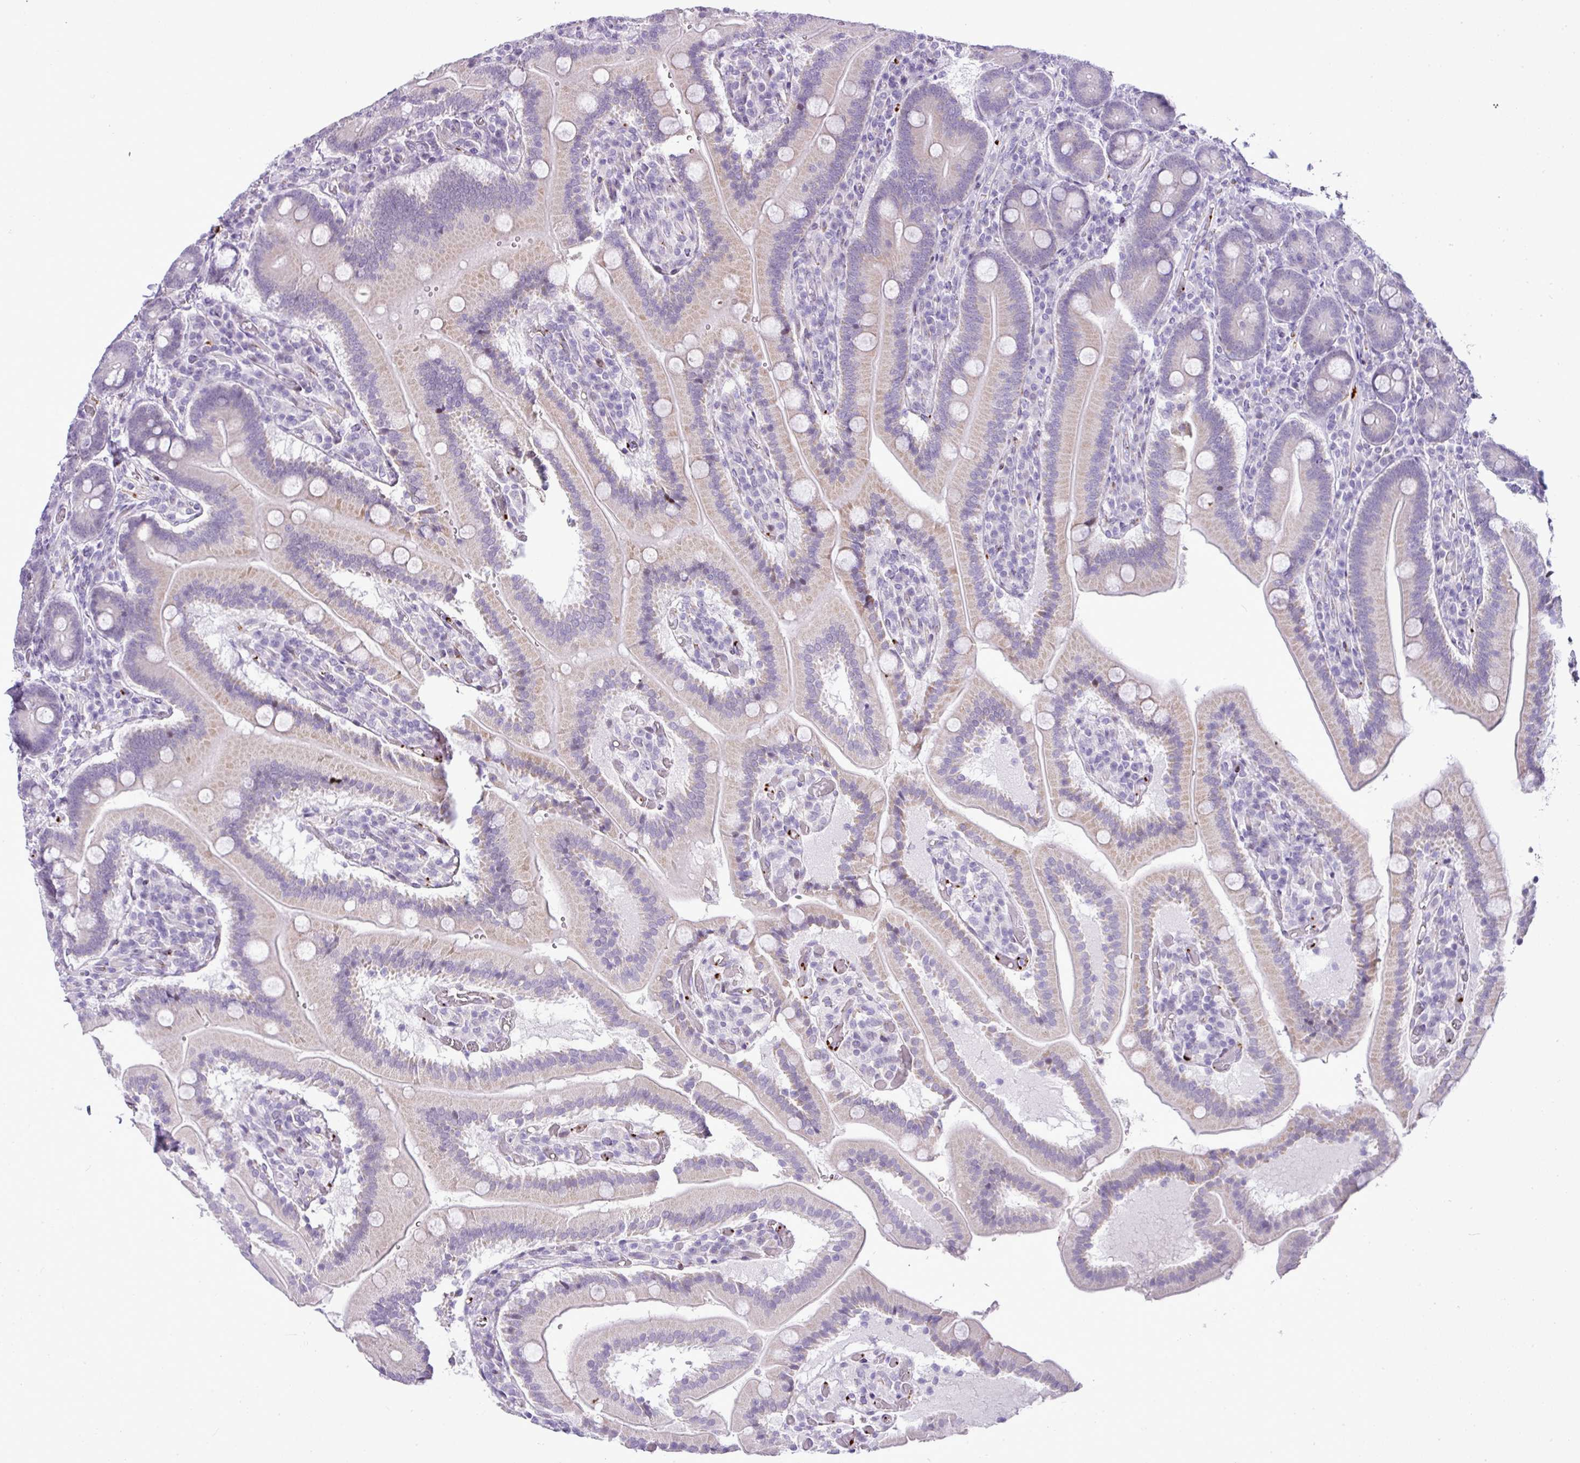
{"staining": {"intensity": "weak", "quantity": "25%-75%", "location": "cytoplasmic/membranous"}, "tissue": "duodenum", "cell_type": "Glandular cells", "image_type": "normal", "snomed": [{"axis": "morphology", "description": "Normal tissue, NOS"}, {"axis": "topography", "description": "Duodenum"}], "caption": "Immunohistochemistry histopathology image of benign human duodenum stained for a protein (brown), which exhibits low levels of weak cytoplasmic/membranous staining in about 25%-75% of glandular cells.", "gene": "CMTM5", "patient": {"sex": "female", "age": 62}}